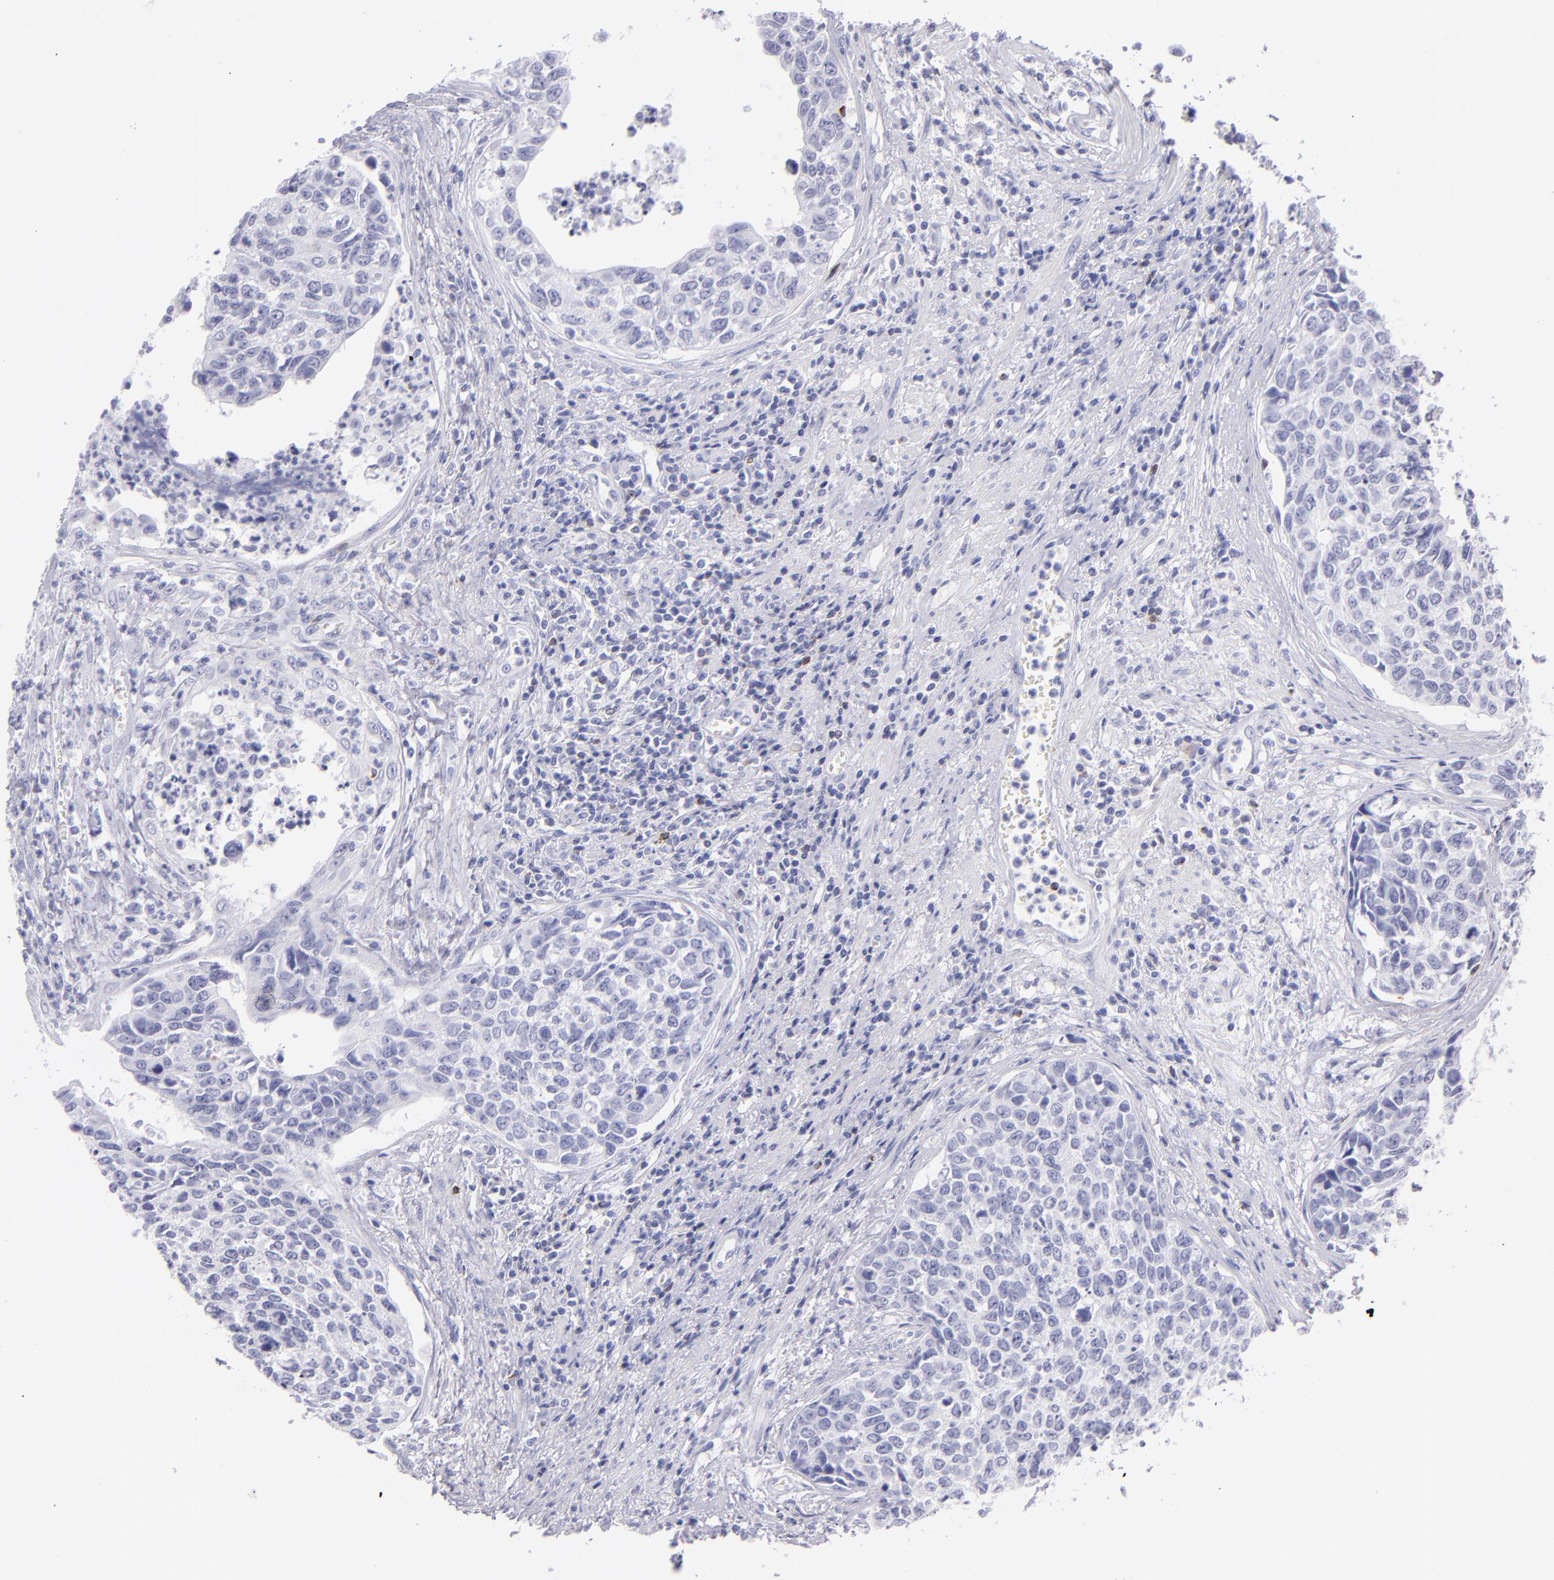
{"staining": {"intensity": "negative", "quantity": "none", "location": "none"}, "tissue": "urothelial cancer", "cell_type": "Tumor cells", "image_type": "cancer", "snomed": [{"axis": "morphology", "description": "Urothelial carcinoma, High grade"}, {"axis": "topography", "description": "Urinary bladder"}], "caption": "Photomicrograph shows no protein expression in tumor cells of urothelial carcinoma (high-grade) tissue.", "gene": "PRF1", "patient": {"sex": "male", "age": 81}}